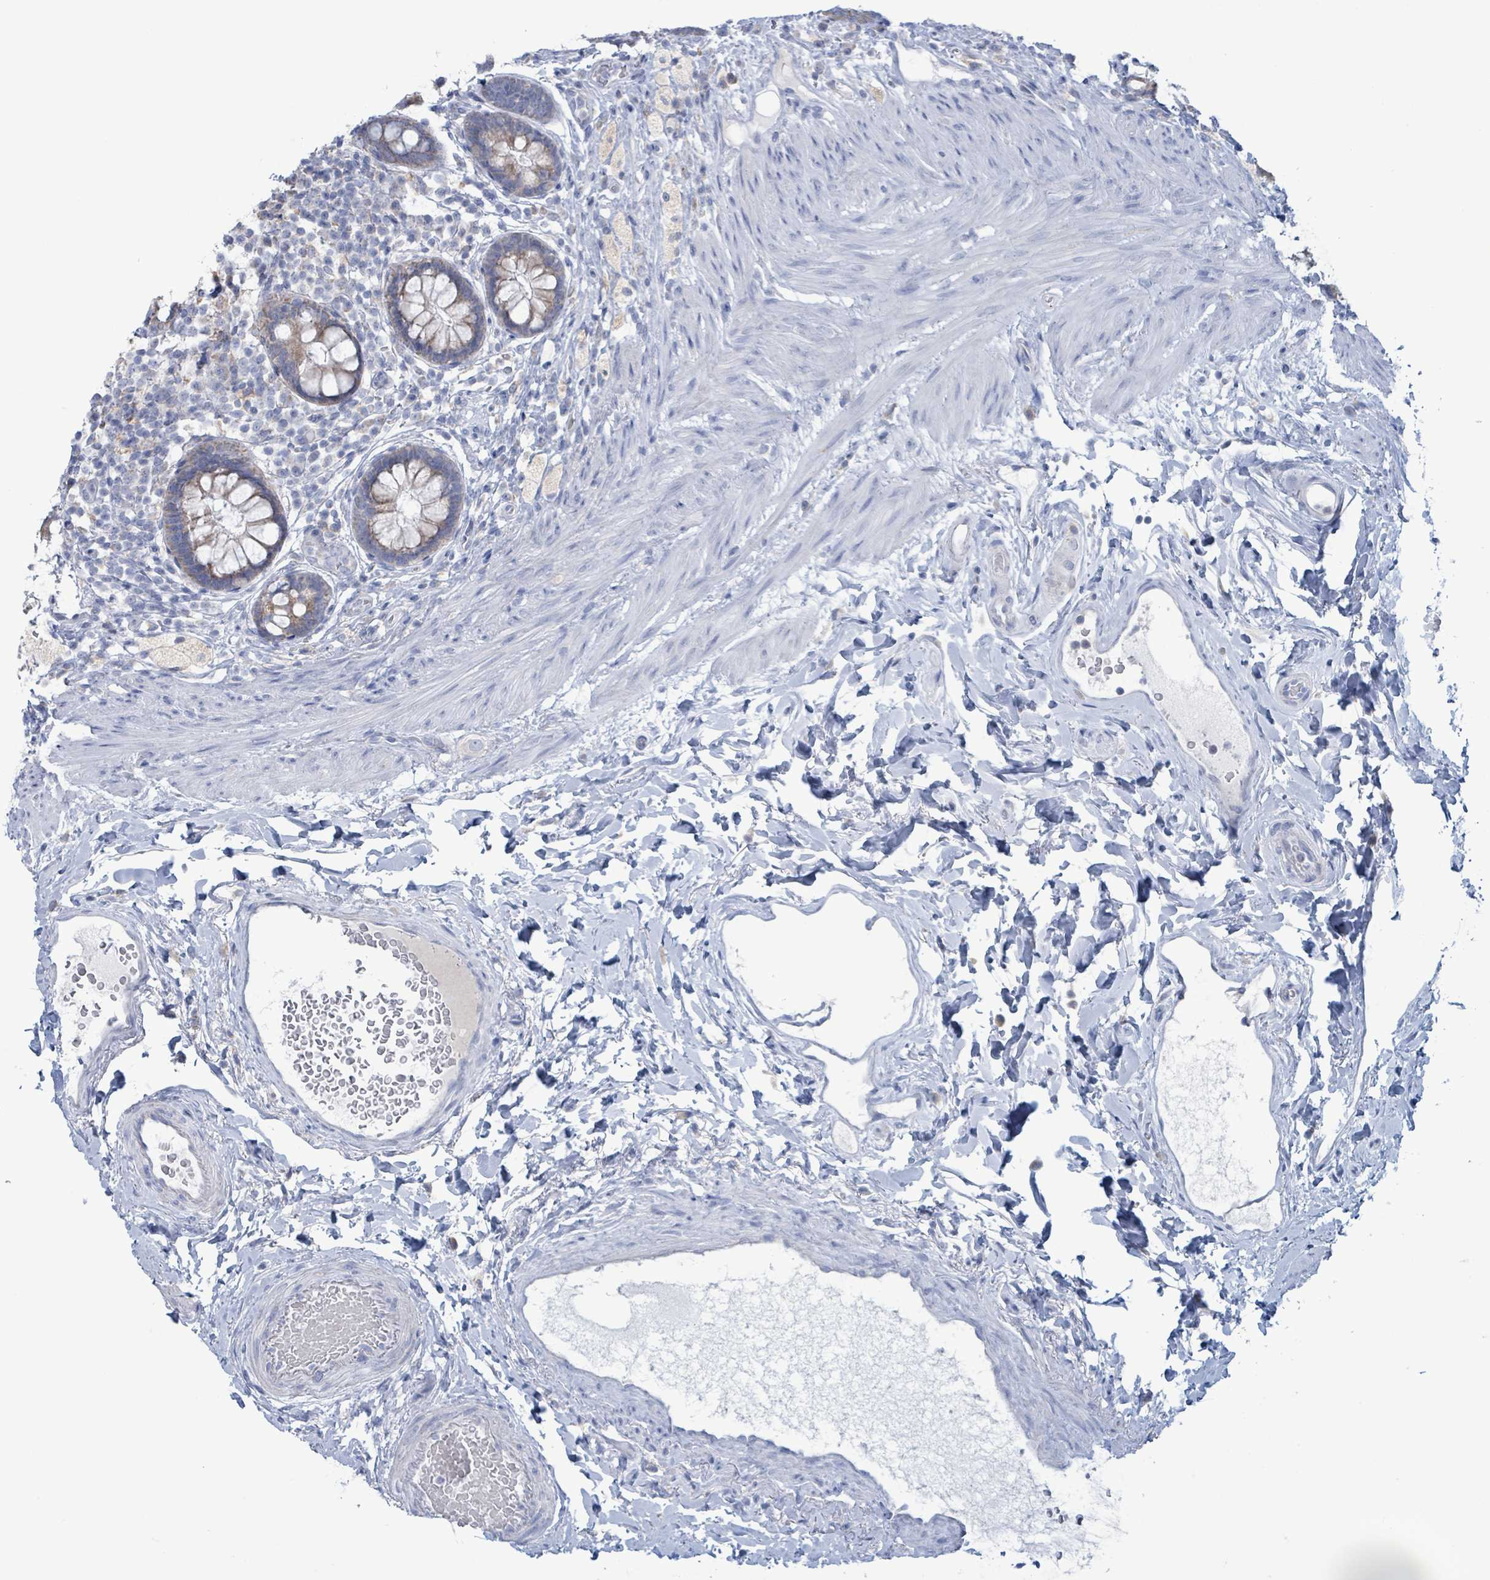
{"staining": {"intensity": "weak", "quantity": "25%-75%", "location": "cytoplasmic/membranous"}, "tissue": "rectum", "cell_type": "Glandular cells", "image_type": "normal", "snomed": [{"axis": "morphology", "description": "Normal tissue, NOS"}, {"axis": "topography", "description": "Rectum"}, {"axis": "topography", "description": "Peripheral nerve tissue"}], "caption": "Glandular cells exhibit weak cytoplasmic/membranous staining in approximately 25%-75% of cells in unremarkable rectum.", "gene": "AKR1C4", "patient": {"sex": "female", "age": 69}}